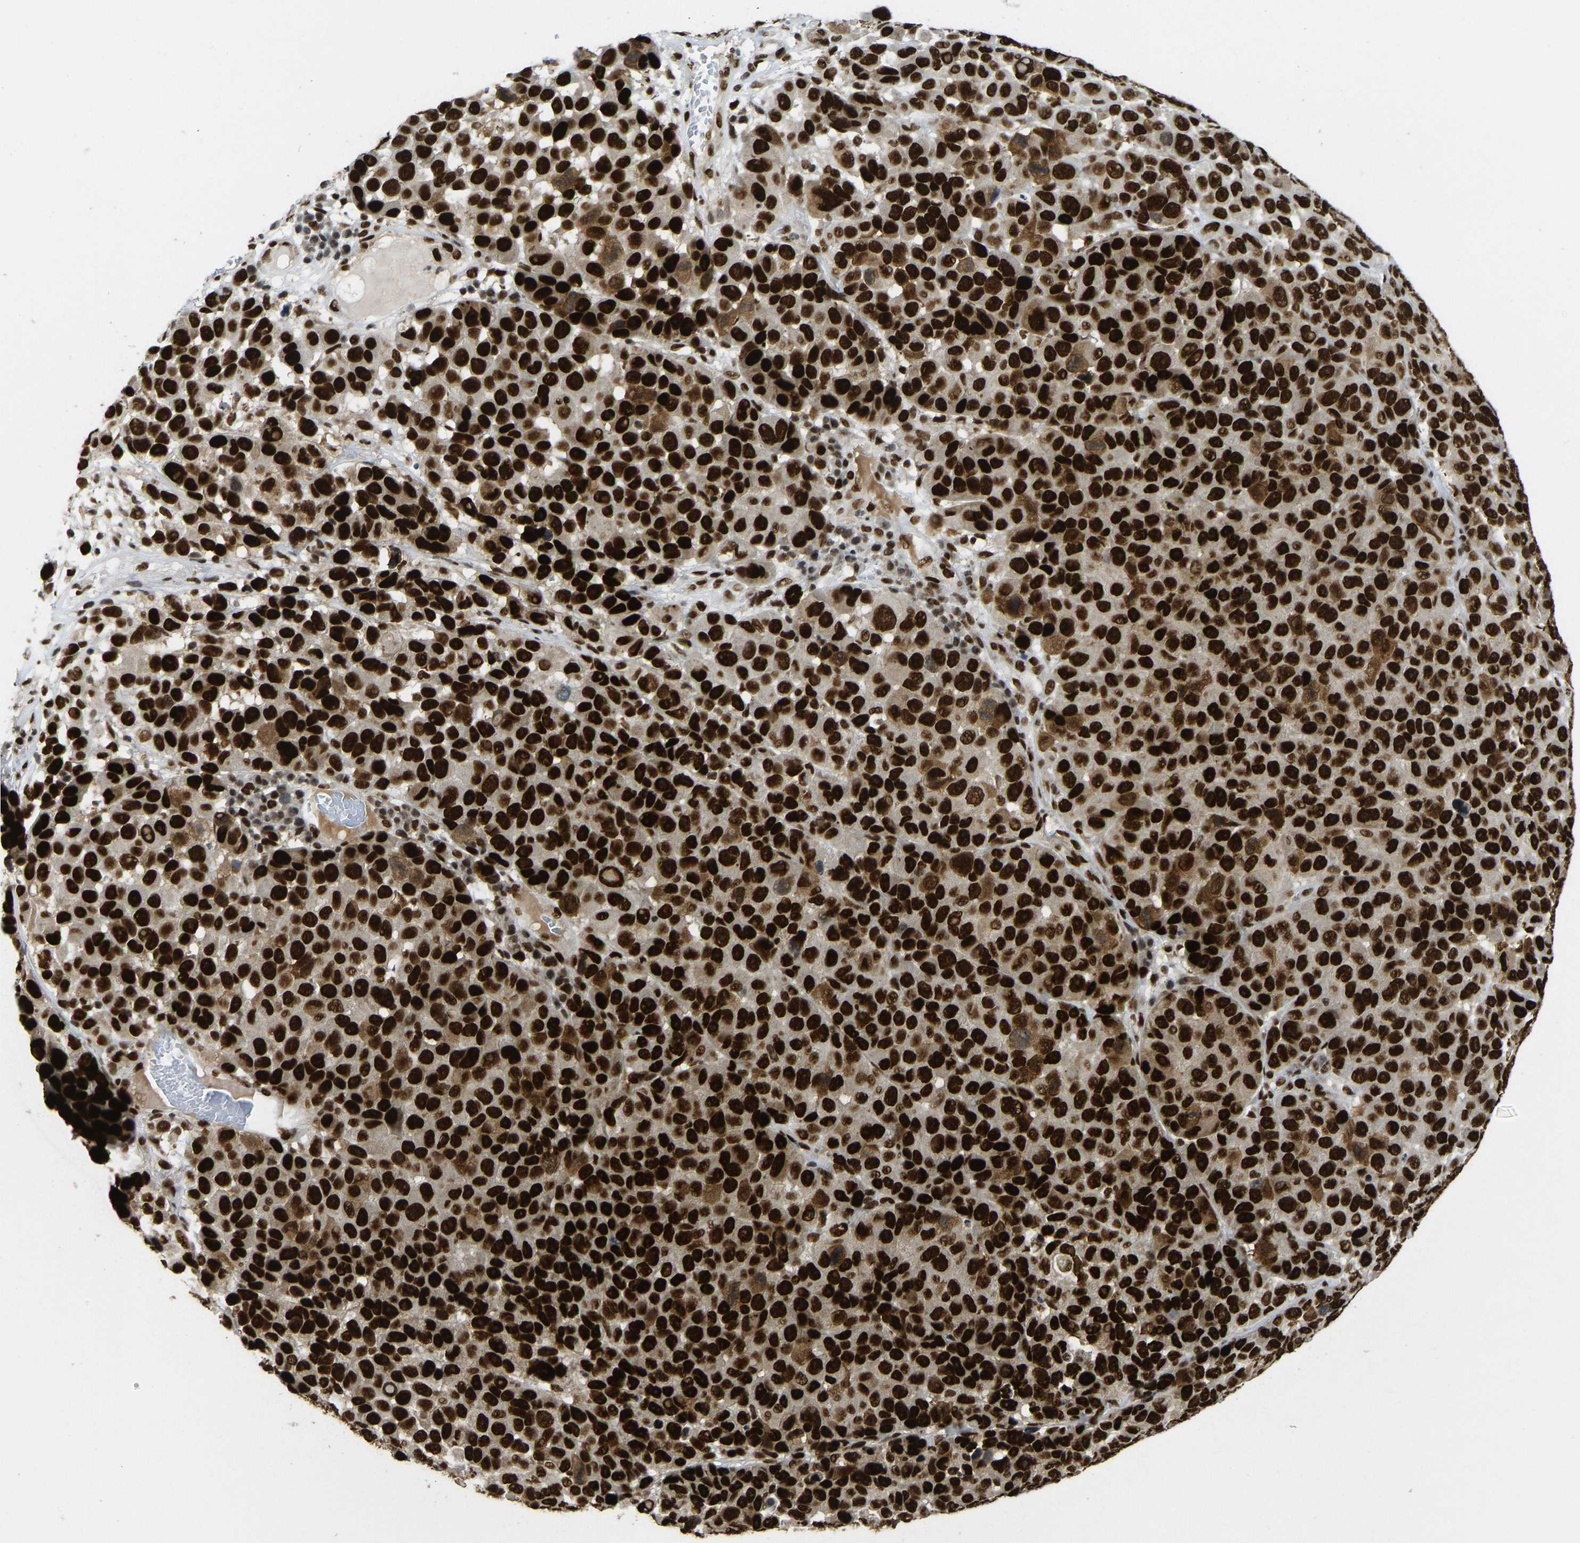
{"staining": {"intensity": "strong", "quantity": ">75%", "location": "nuclear"}, "tissue": "melanoma", "cell_type": "Tumor cells", "image_type": "cancer", "snomed": [{"axis": "morphology", "description": "Malignant melanoma, NOS"}, {"axis": "topography", "description": "Skin"}], "caption": "Malignant melanoma stained with a protein marker demonstrates strong staining in tumor cells.", "gene": "FOXK1", "patient": {"sex": "male", "age": 53}}